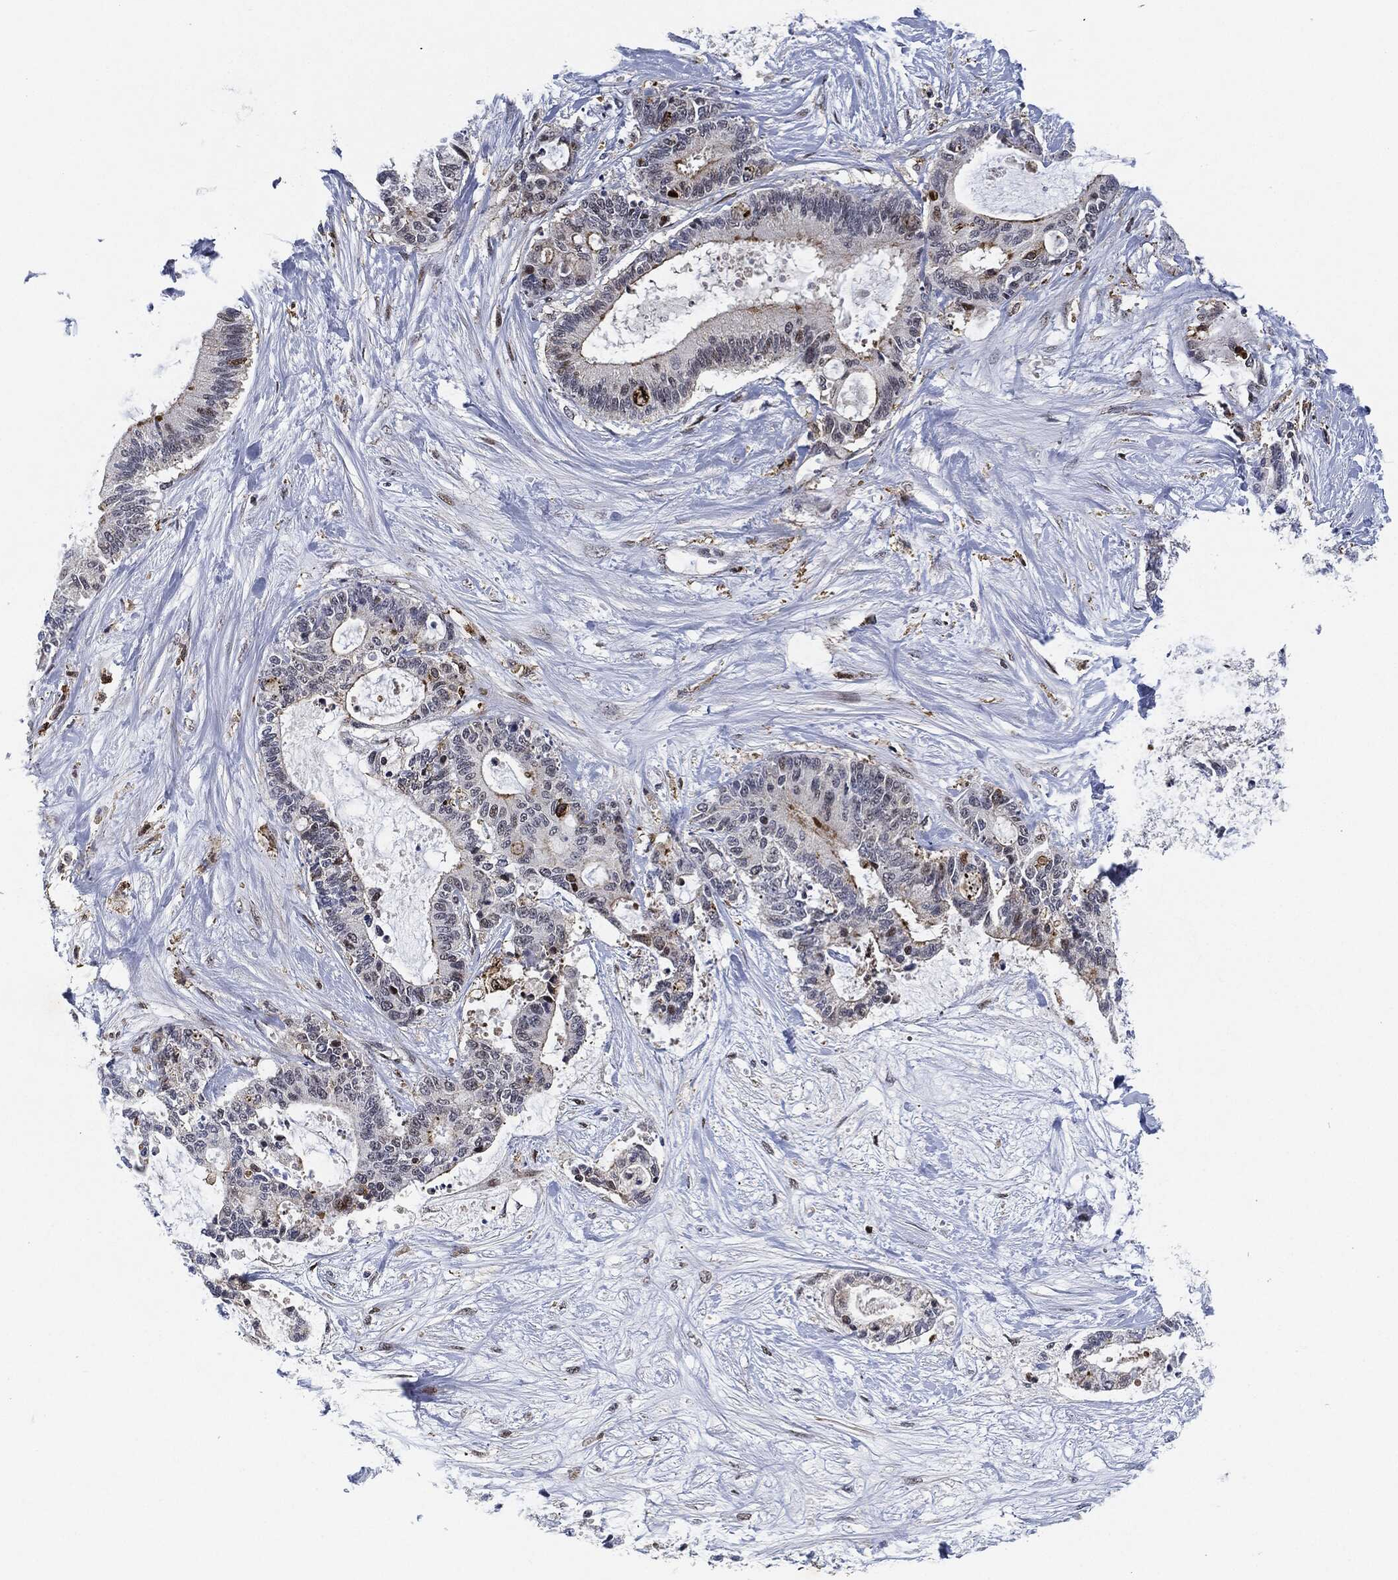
{"staining": {"intensity": "negative", "quantity": "none", "location": "none"}, "tissue": "liver cancer", "cell_type": "Tumor cells", "image_type": "cancer", "snomed": [{"axis": "morphology", "description": "Cholangiocarcinoma"}, {"axis": "topography", "description": "Liver"}], "caption": "An IHC histopathology image of liver cancer (cholangiocarcinoma) is shown. There is no staining in tumor cells of liver cancer (cholangiocarcinoma). (IHC, brightfield microscopy, high magnification).", "gene": "NANOS3", "patient": {"sex": "female", "age": 73}}